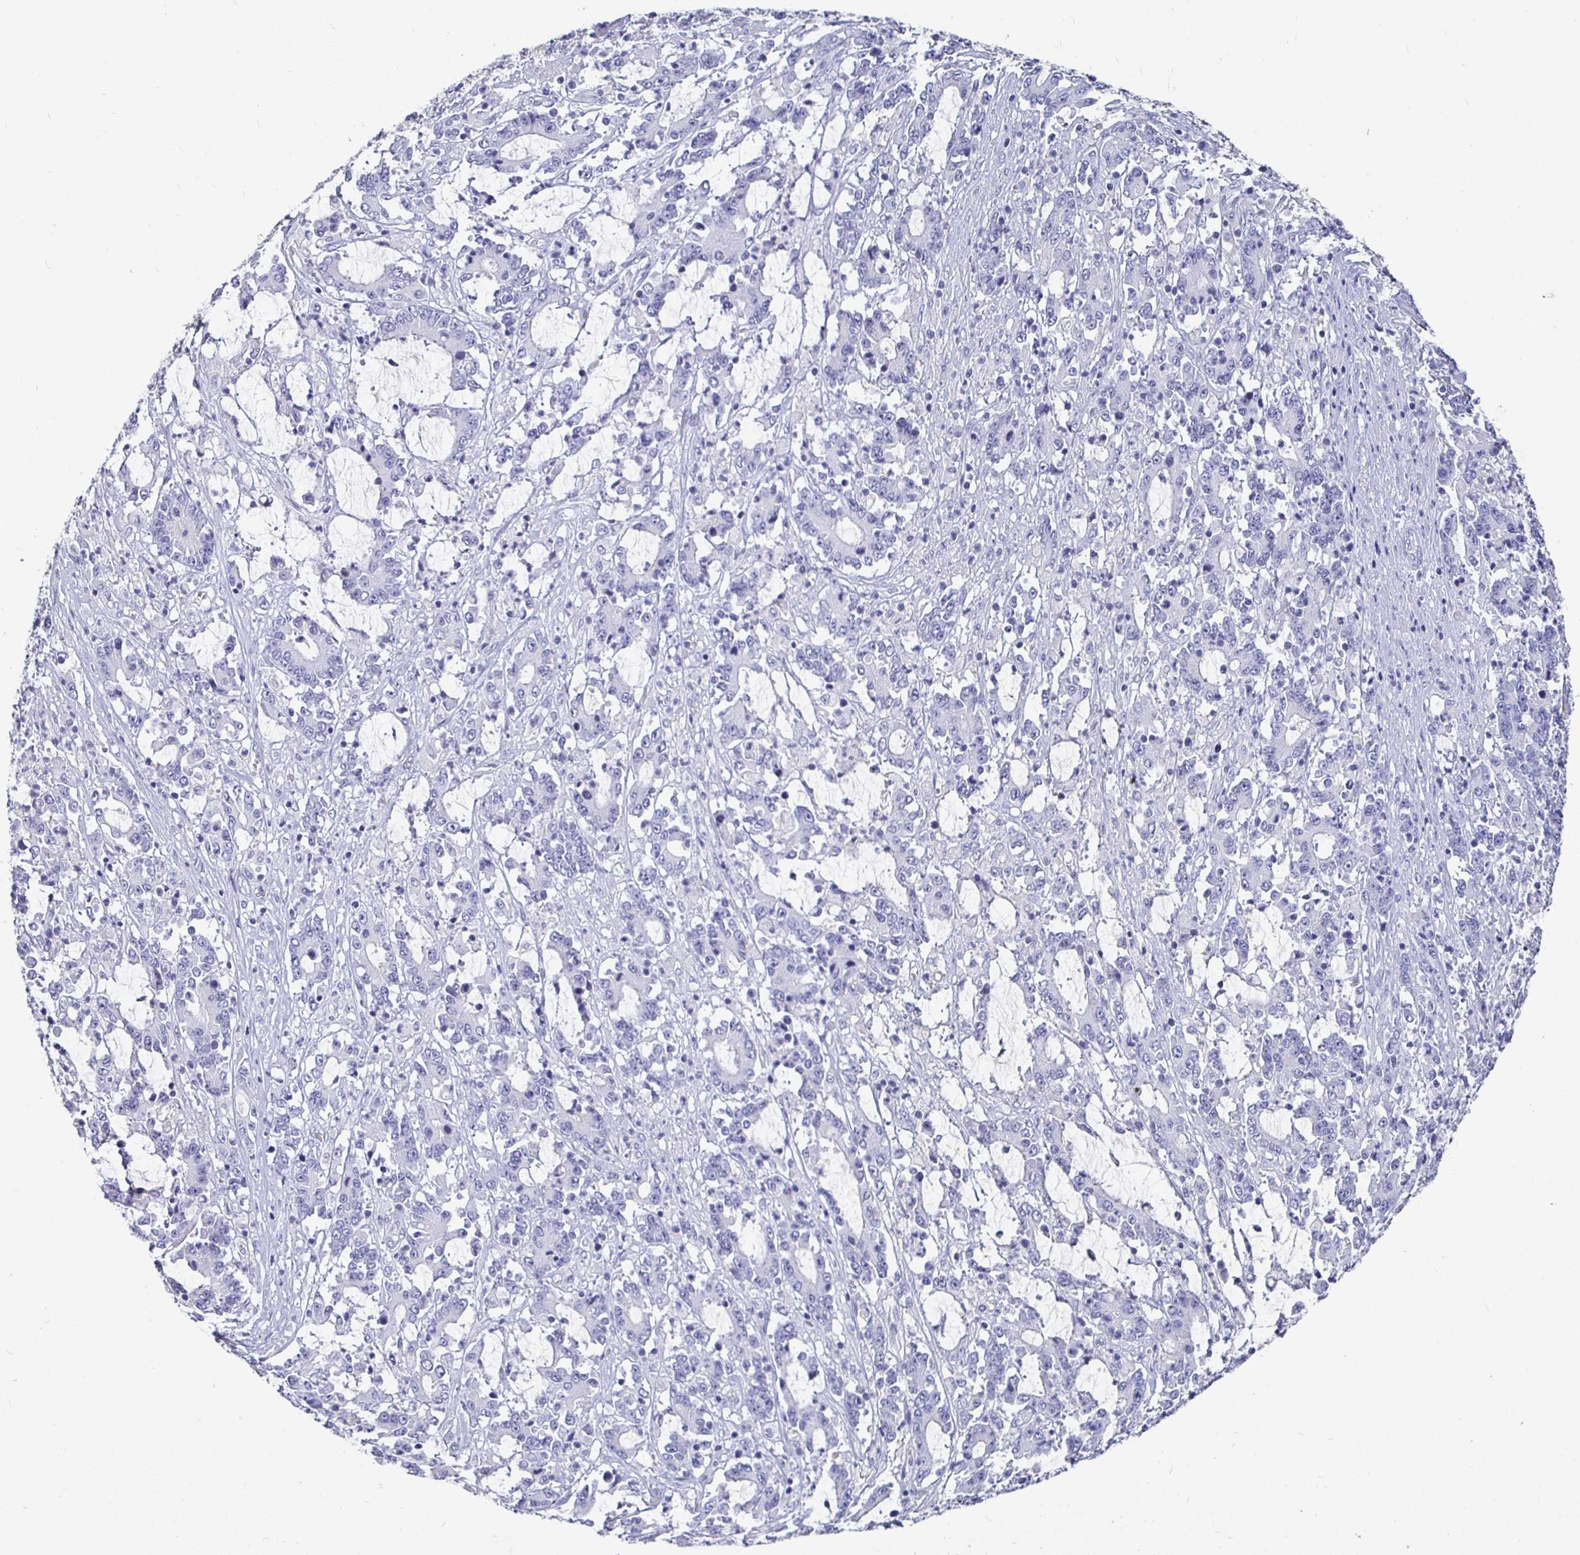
{"staining": {"intensity": "negative", "quantity": "none", "location": "none"}, "tissue": "stomach cancer", "cell_type": "Tumor cells", "image_type": "cancer", "snomed": [{"axis": "morphology", "description": "Adenocarcinoma, NOS"}, {"axis": "topography", "description": "Stomach, upper"}], "caption": "High magnification brightfield microscopy of adenocarcinoma (stomach) stained with DAB (3,3'-diaminobenzidine) (brown) and counterstained with hematoxylin (blue): tumor cells show no significant staining.", "gene": "CA9", "patient": {"sex": "male", "age": 68}}